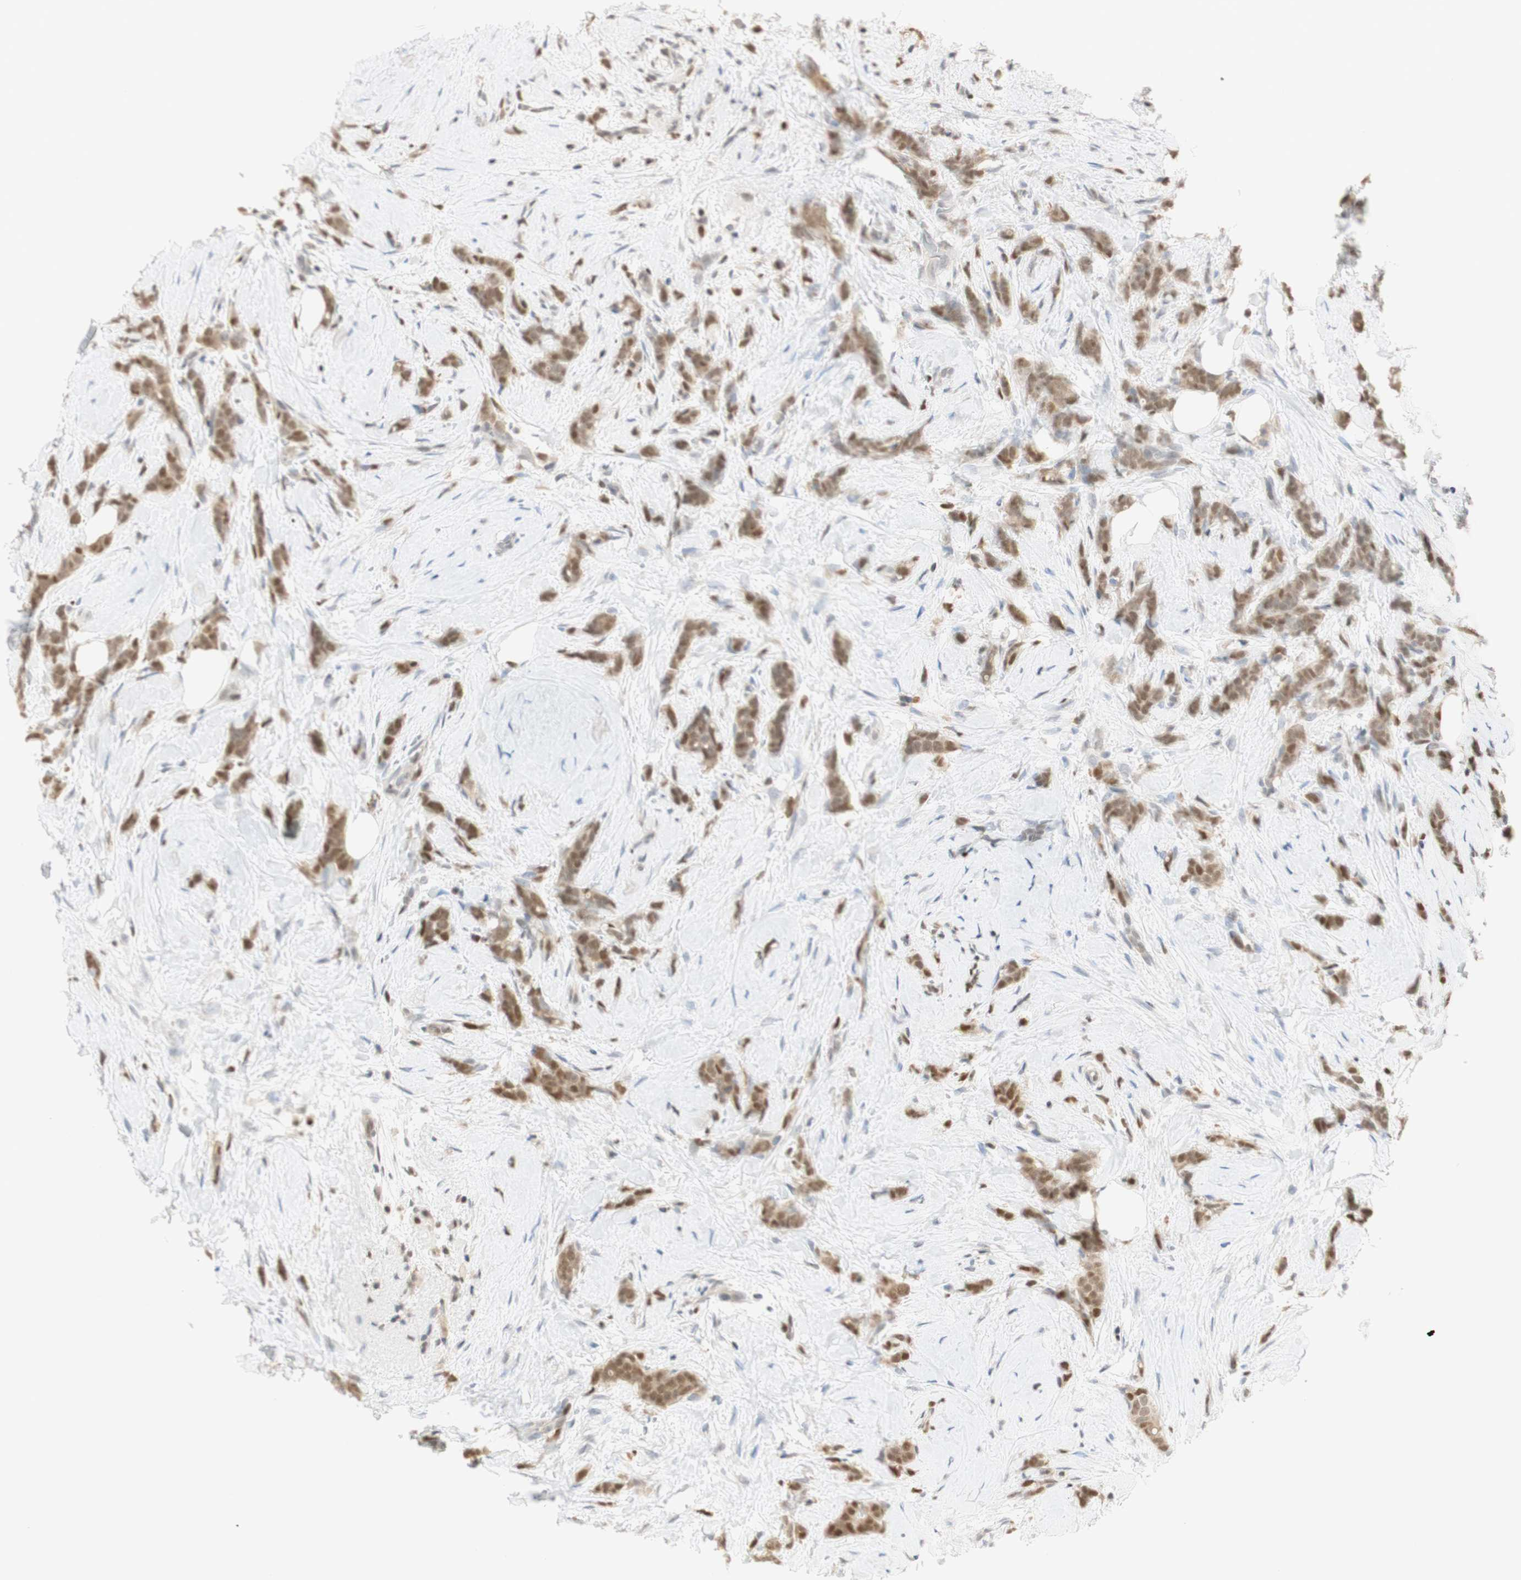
{"staining": {"intensity": "moderate", "quantity": ">75%", "location": "cytoplasmic/membranous,nuclear"}, "tissue": "breast cancer", "cell_type": "Tumor cells", "image_type": "cancer", "snomed": [{"axis": "morphology", "description": "Lobular carcinoma, in situ"}, {"axis": "morphology", "description": "Lobular carcinoma"}, {"axis": "topography", "description": "Breast"}], "caption": "Human lobular carcinoma in situ (breast) stained with a protein marker reveals moderate staining in tumor cells.", "gene": "NAP1L4", "patient": {"sex": "female", "age": 41}}